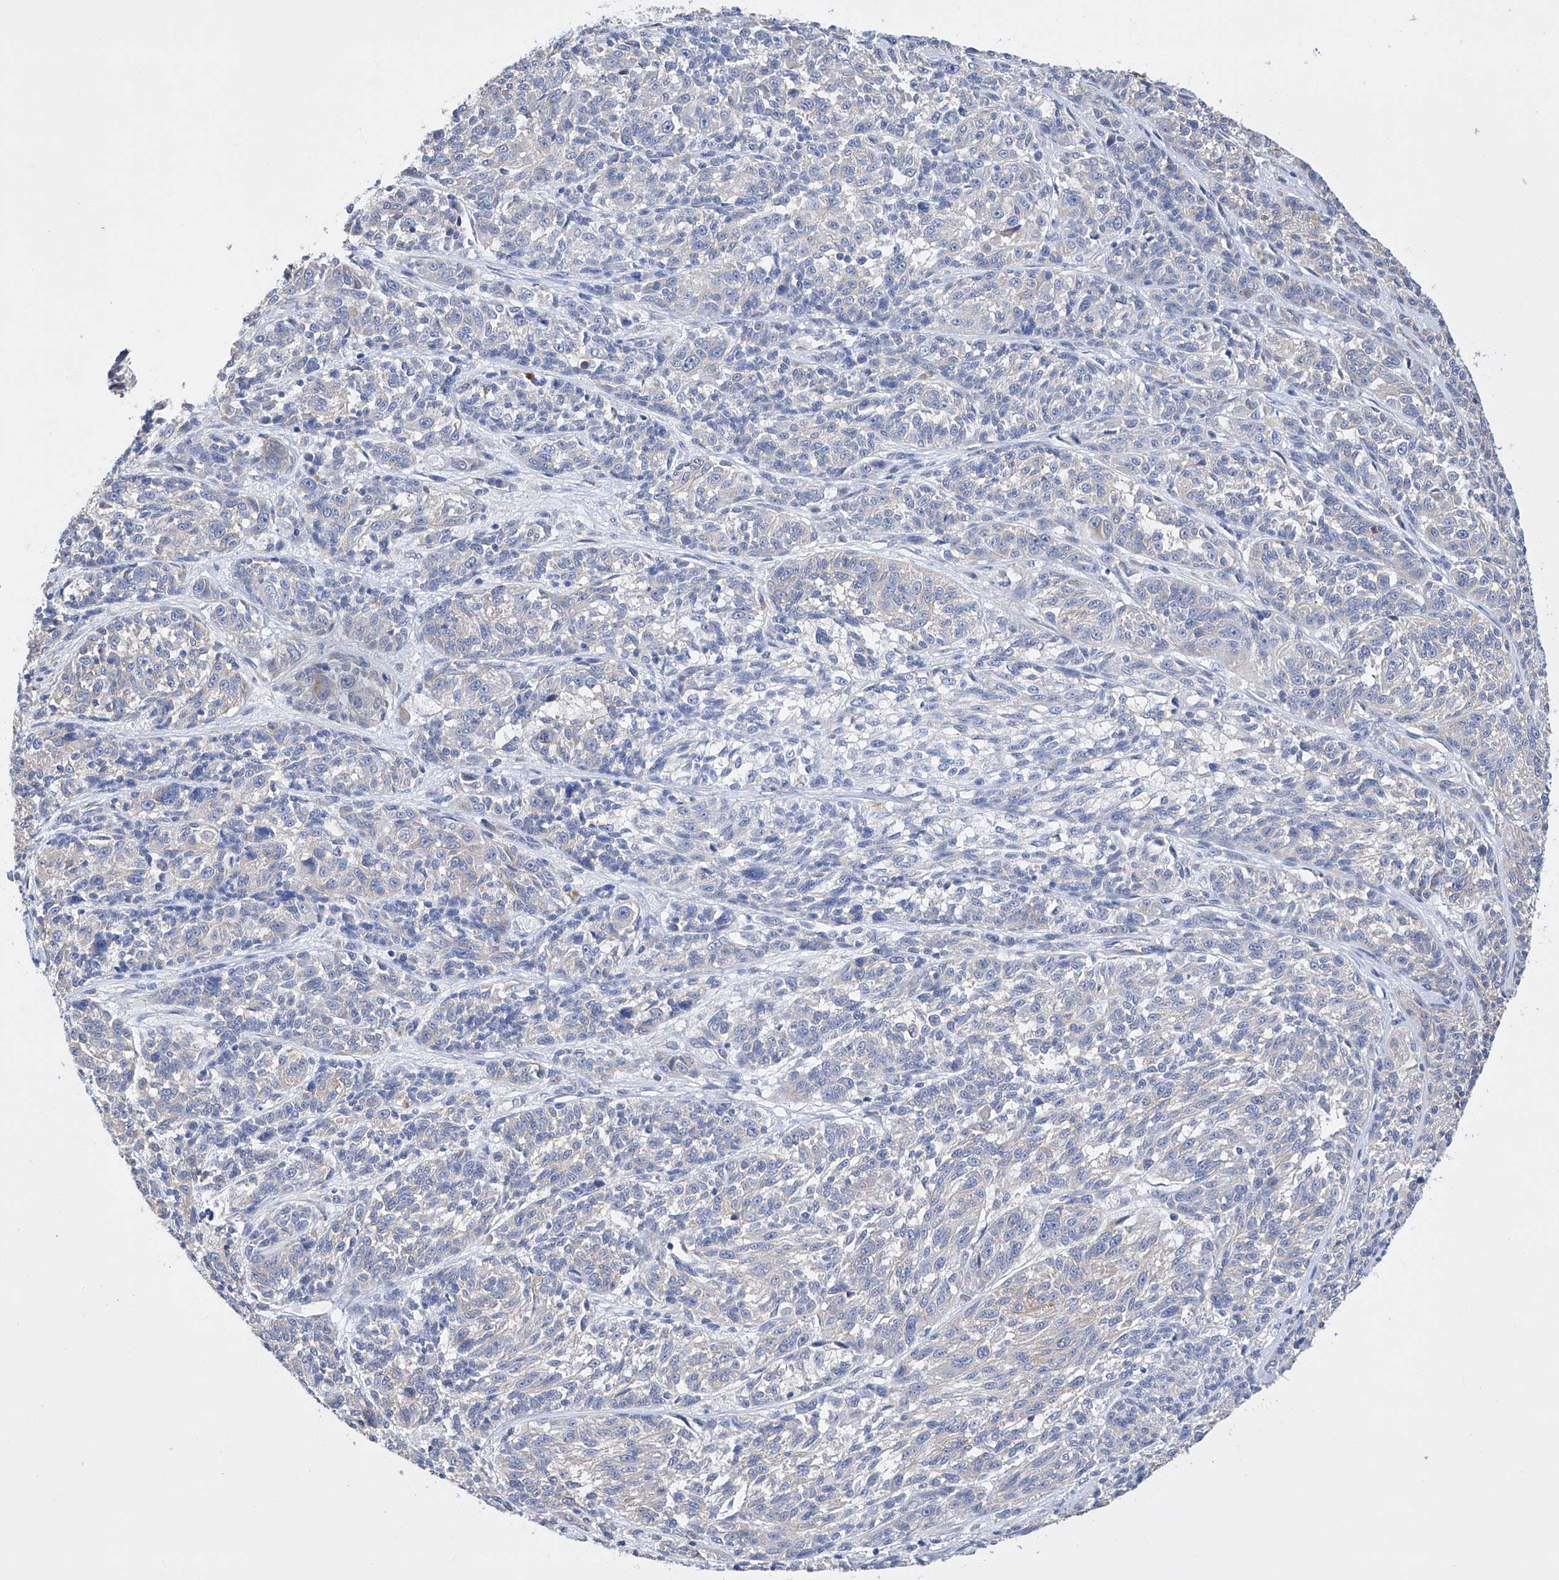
{"staining": {"intensity": "negative", "quantity": "none", "location": "none"}, "tissue": "melanoma", "cell_type": "Tumor cells", "image_type": "cancer", "snomed": [{"axis": "morphology", "description": "Malignant melanoma, NOS"}, {"axis": "topography", "description": "Skin"}], "caption": "Micrograph shows no significant protein expression in tumor cells of melanoma. The staining is performed using DAB (3,3'-diaminobenzidine) brown chromogen with nuclei counter-stained in using hematoxylin.", "gene": "AFG1L", "patient": {"sex": "male", "age": 53}}